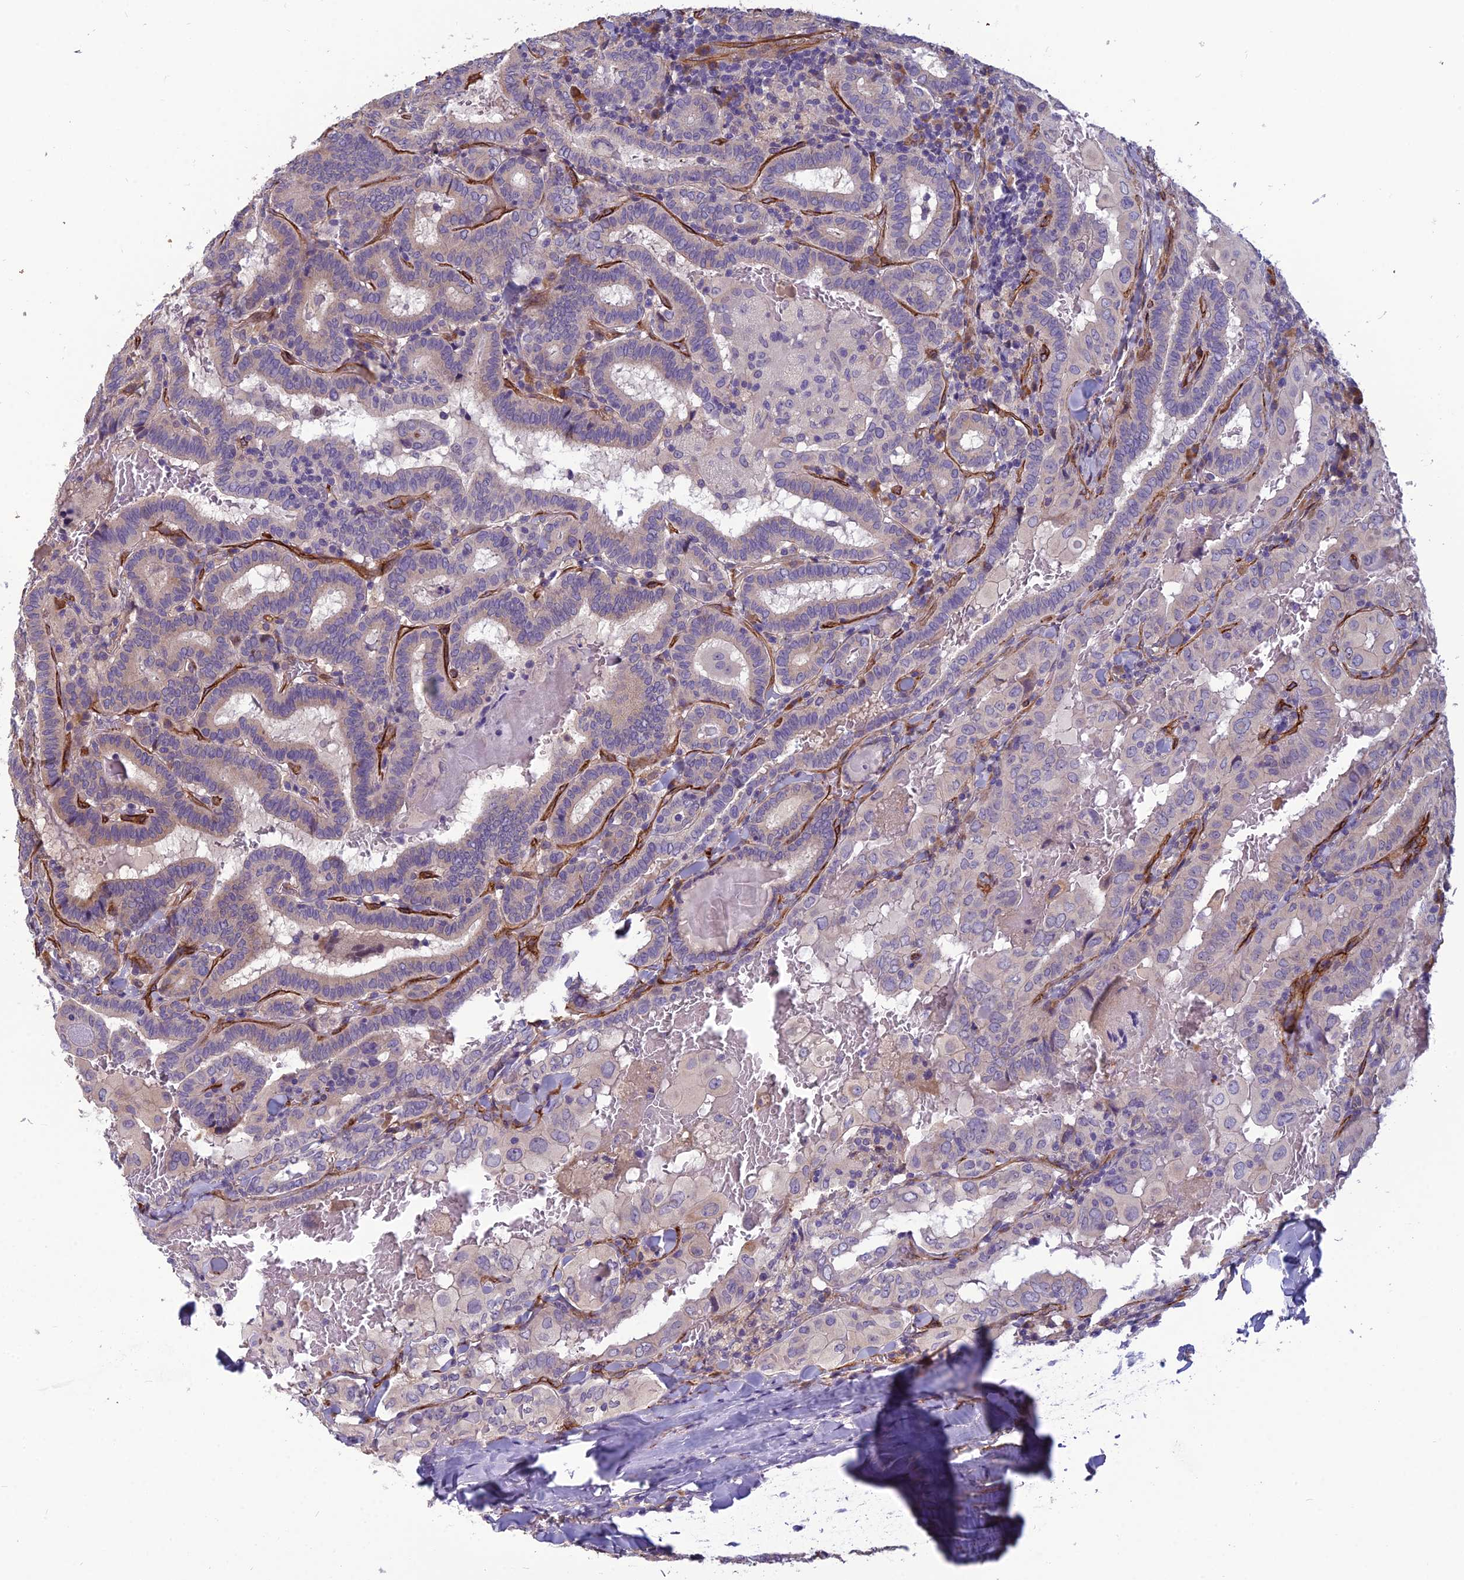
{"staining": {"intensity": "negative", "quantity": "none", "location": "none"}, "tissue": "thyroid cancer", "cell_type": "Tumor cells", "image_type": "cancer", "snomed": [{"axis": "morphology", "description": "Papillary adenocarcinoma, NOS"}, {"axis": "topography", "description": "Thyroid gland"}], "caption": "This is an immunohistochemistry (IHC) image of human thyroid papillary adenocarcinoma. There is no staining in tumor cells.", "gene": "TSPAN15", "patient": {"sex": "female", "age": 72}}